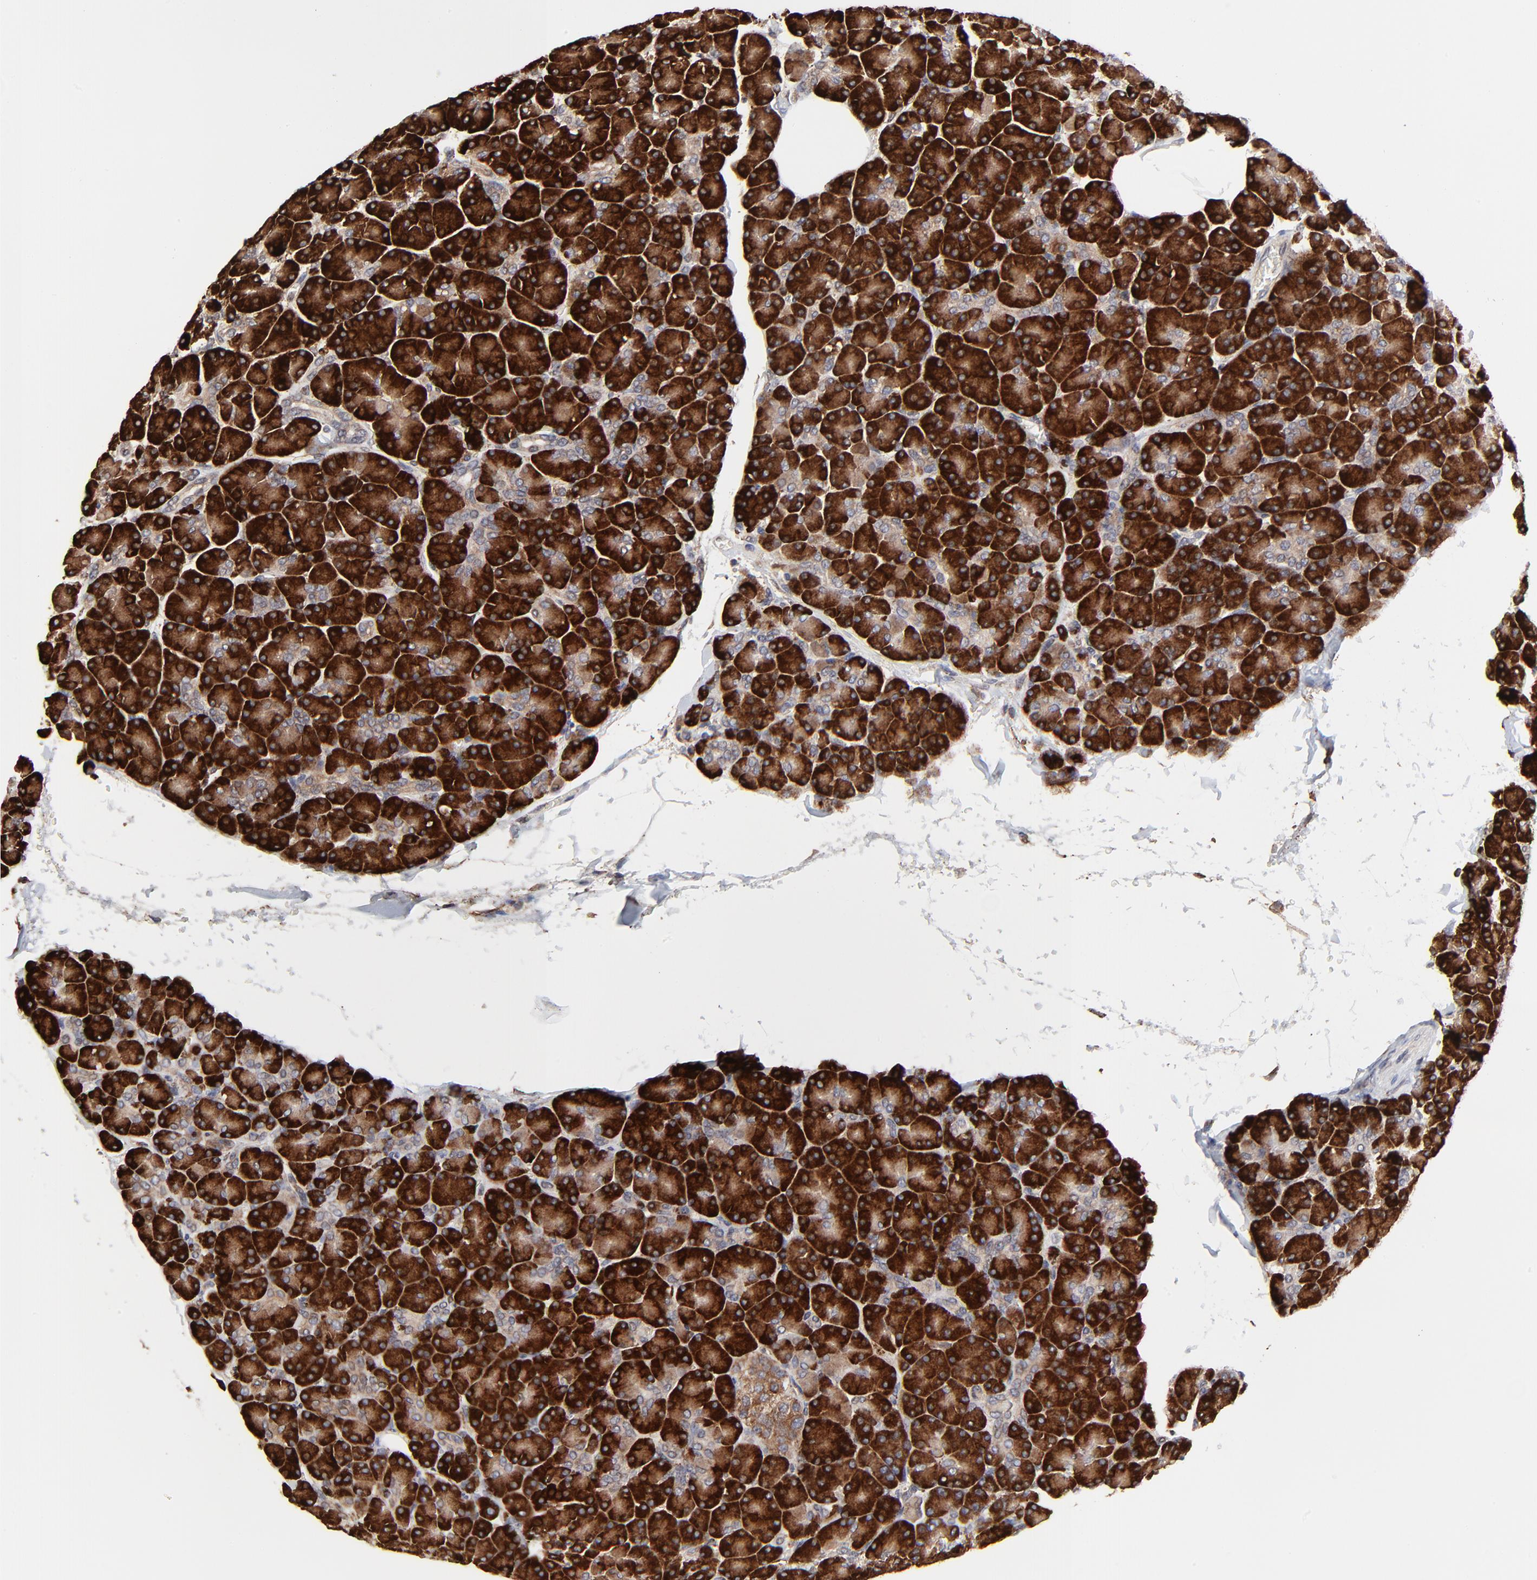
{"staining": {"intensity": "strong", "quantity": ">75%", "location": "cytoplasmic/membranous"}, "tissue": "pancreas", "cell_type": "Exocrine glandular cells", "image_type": "normal", "snomed": [{"axis": "morphology", "description": "Normal tissue, NOS"}, {"axis": "topography", "description": "Pancreas"}], "caption": "A brown stain shows strong cytoplasmic/membranous positivity of a protein in exocrine glandular cells of unremarkable human pancreas.", "gene": "ELP2", "patient": {"sex": "female", "age": 43}}